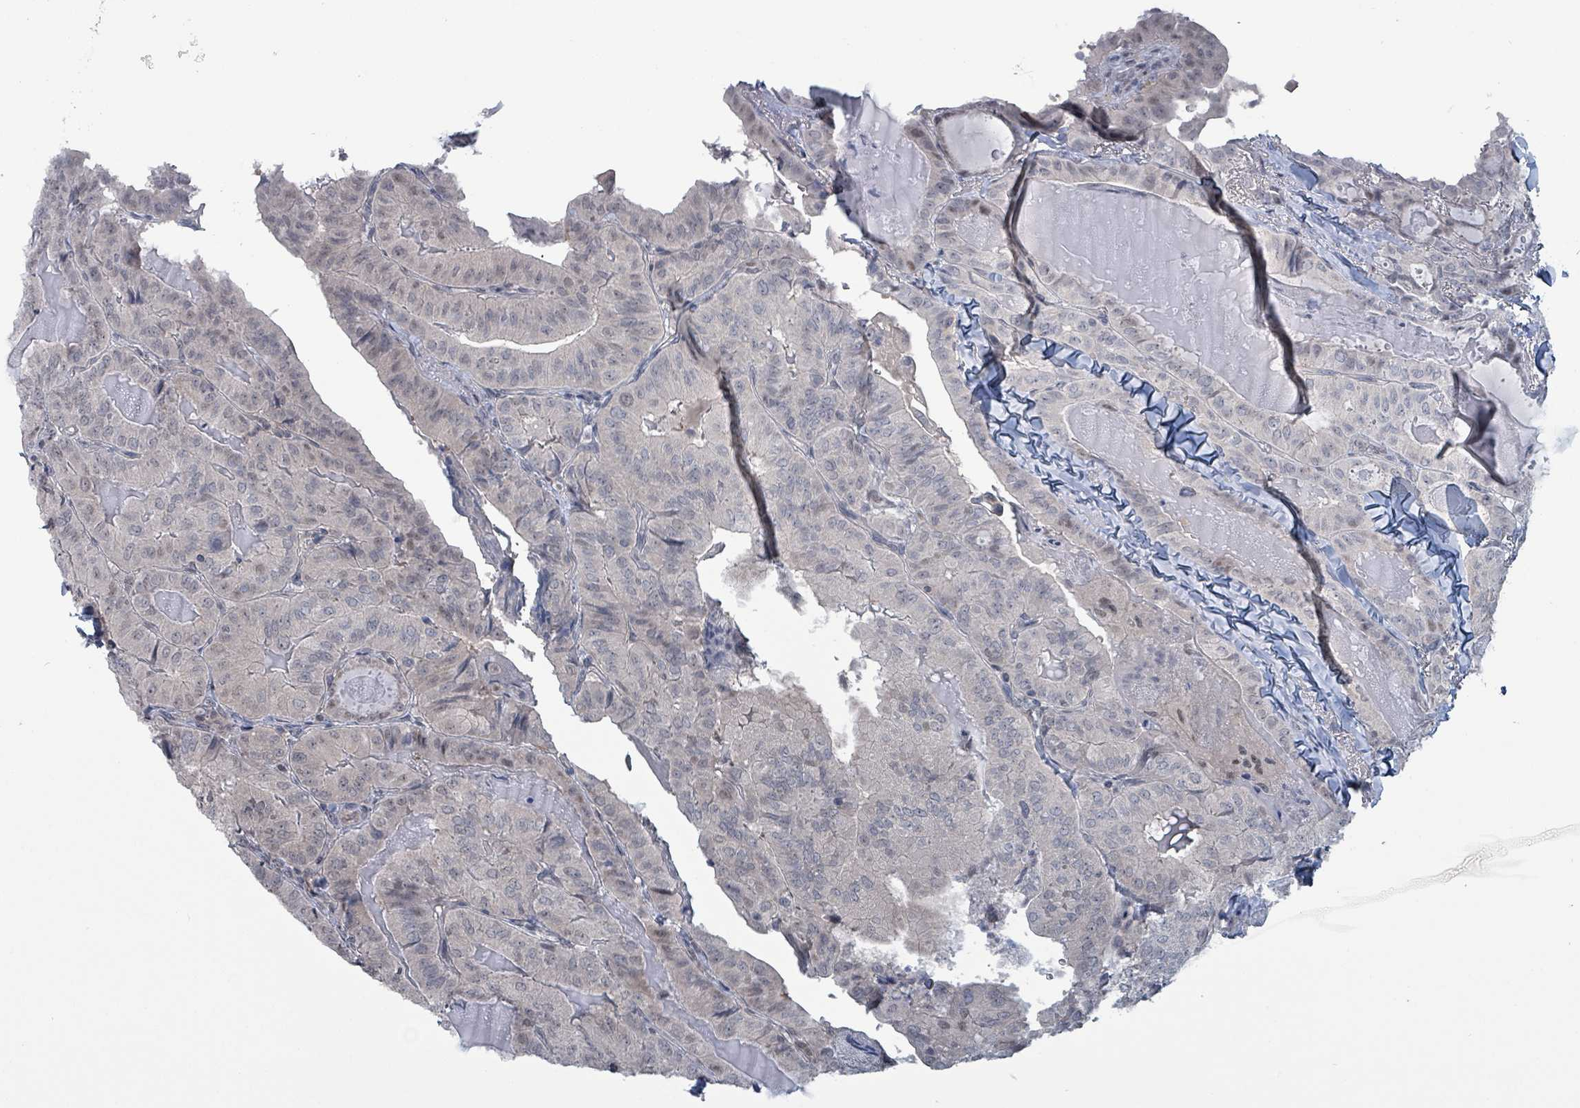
{"staining": {"intensity": "moderate", "quantity": "<25%", "location": "nuclear"}, "tissue": "thyroid cancer", "cell_type": "Tumor cells", "image_type": "cancer", "snomed": [{"axis": "morphology", "description": "Papillary adenocarcinoma, NOS"}, {"axis": "topography", "description": "Thyroid gland"}], "caption": "The histopathology image shows staining of papillary adenocarcinoma (thyroid), revealing moderate nuclear protein expression (brown color) within tumor cells.", "gene": "BIVM", "patient": {"sex": "female", "age": 68}}